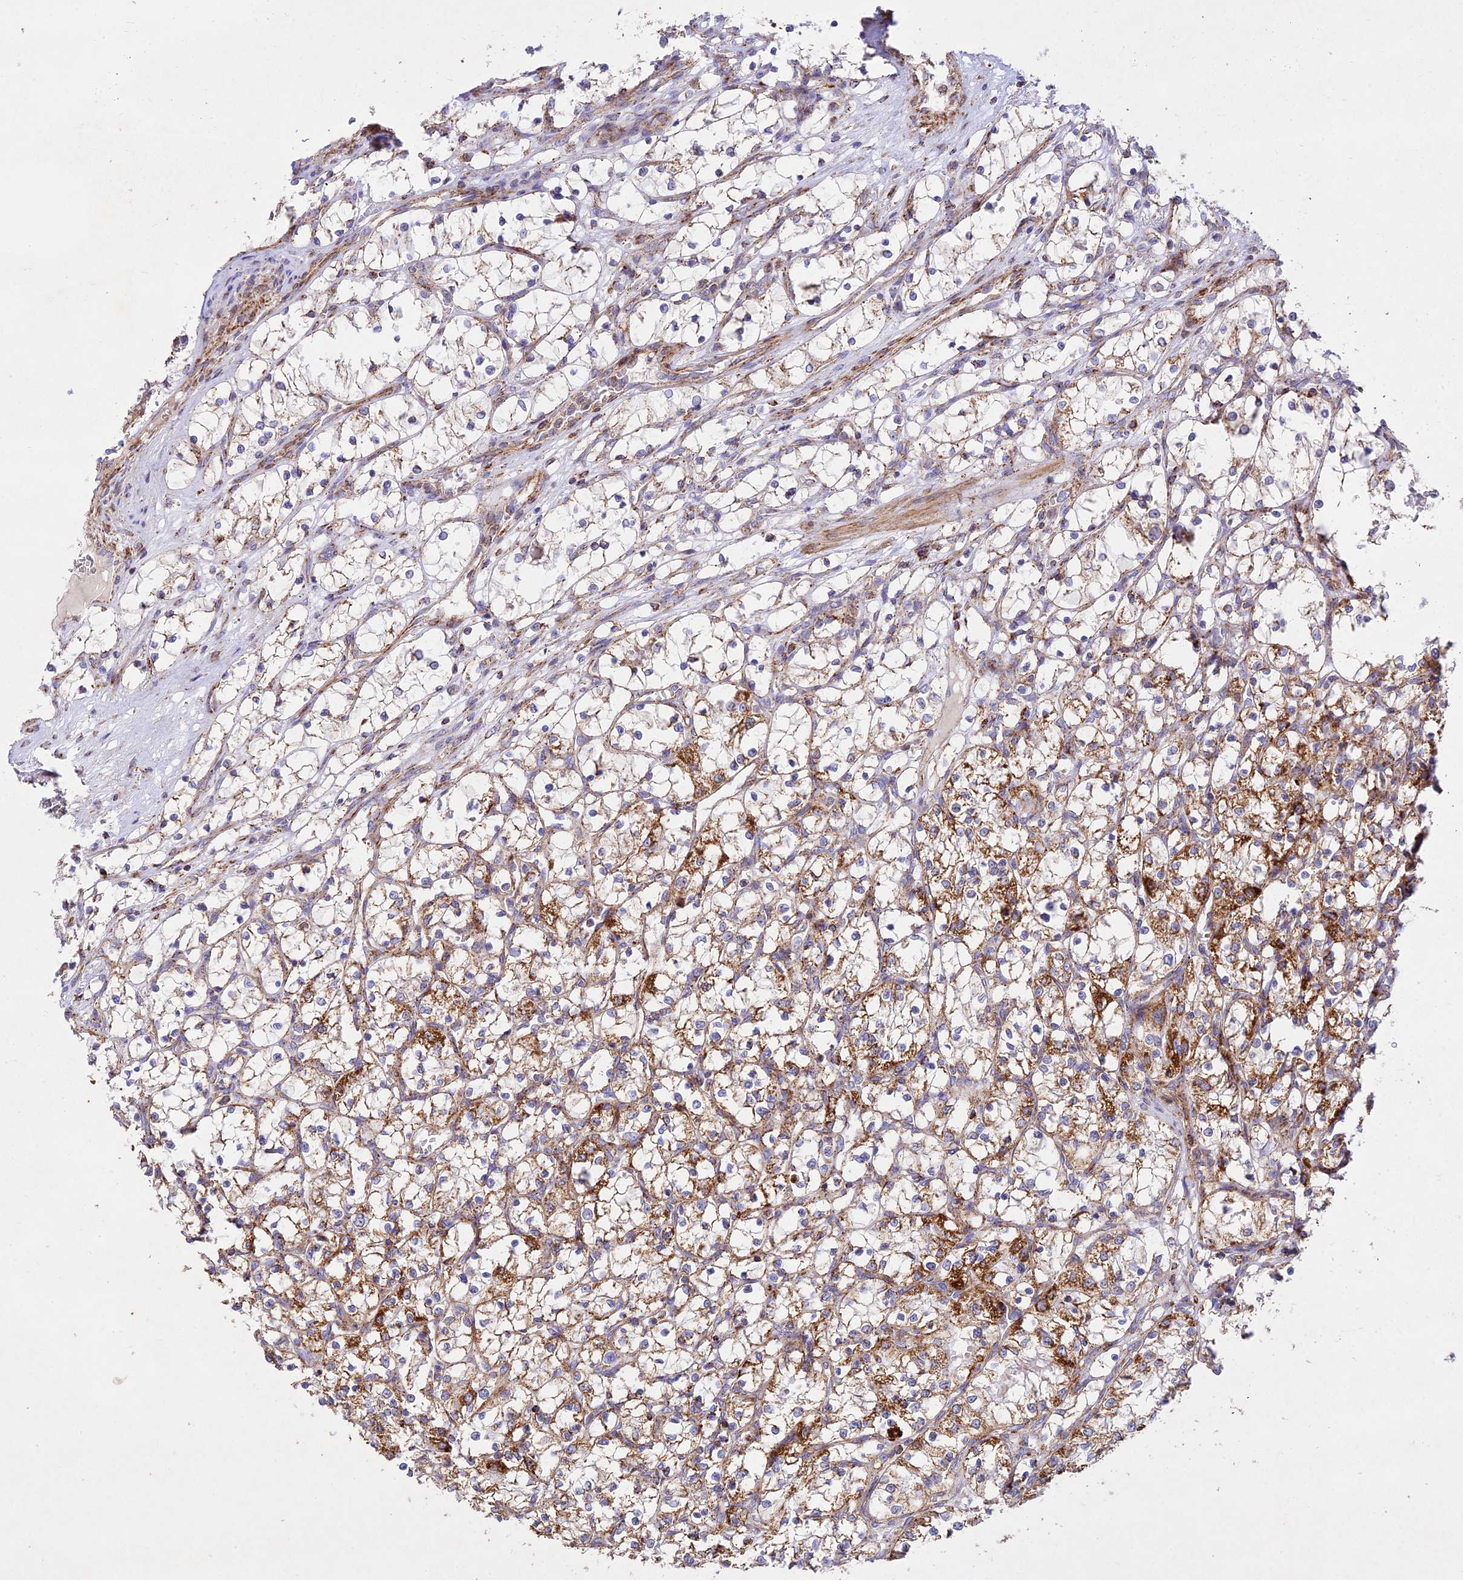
{"staining": {"intensity": "strong", "quantity": "25%-75%", "location": "cytoplasmic/membranous"}, "tissue": "renal cancer", "cell_type": "Tumor cells", "image_type": "cancer", "snomed": [{"axis": "morphology", "description": "Adenocarcinoma, NOS"}, {"axis": "topography", "description": "Kidney"}], "caption": "The image demonstrates a brown stain indicating the presence of a protein in the cytoplasmic/membranous of tumor cells in adenocarcinoma (renal). The protein is shown in brown color, while the nuclei are stained blue.", "gene": "KHDC3L", "patient": {"sex": "female", "age": 69}}